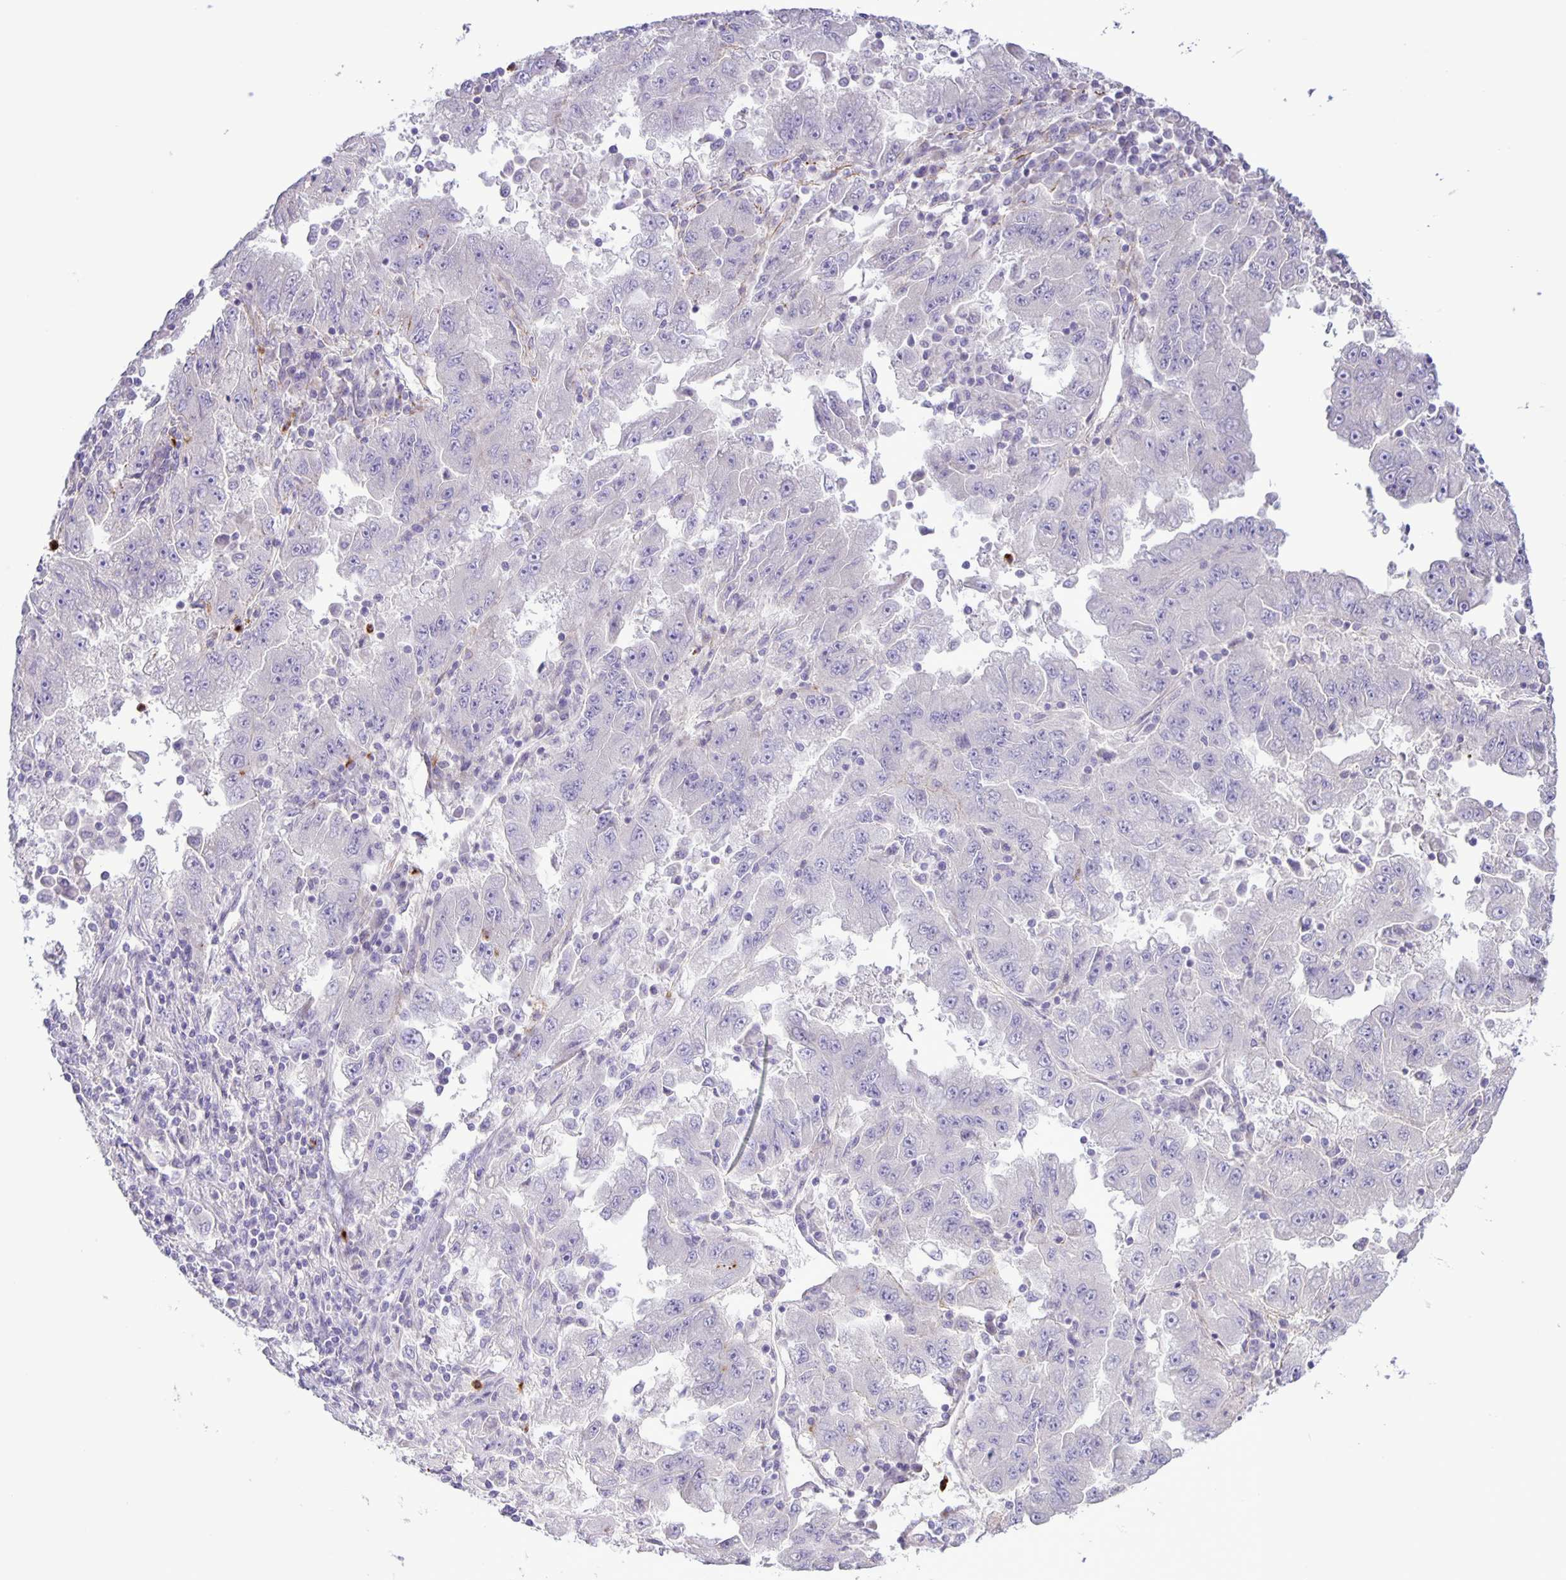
{"staining": {"intensity": "negative", "quantity": "none", "location": "none"}, "tissue": "lung cancer", "cell_type": "Tumor cells", "image_type": "cancer", "snomed": [{"axis": "morphology", "description": "Adenocarcinoma, NOS"}, {"axis": "morphology", "description": "Adenocarcinoma primary or metastatic"}, {"axis": "topography", "description": "Lung"}], "caption": "Protein analysis of lung cancer shows no significant staining in tumor cells.", "gene": "ADCK1", "patient": {"sex": "male", "age": 74}}